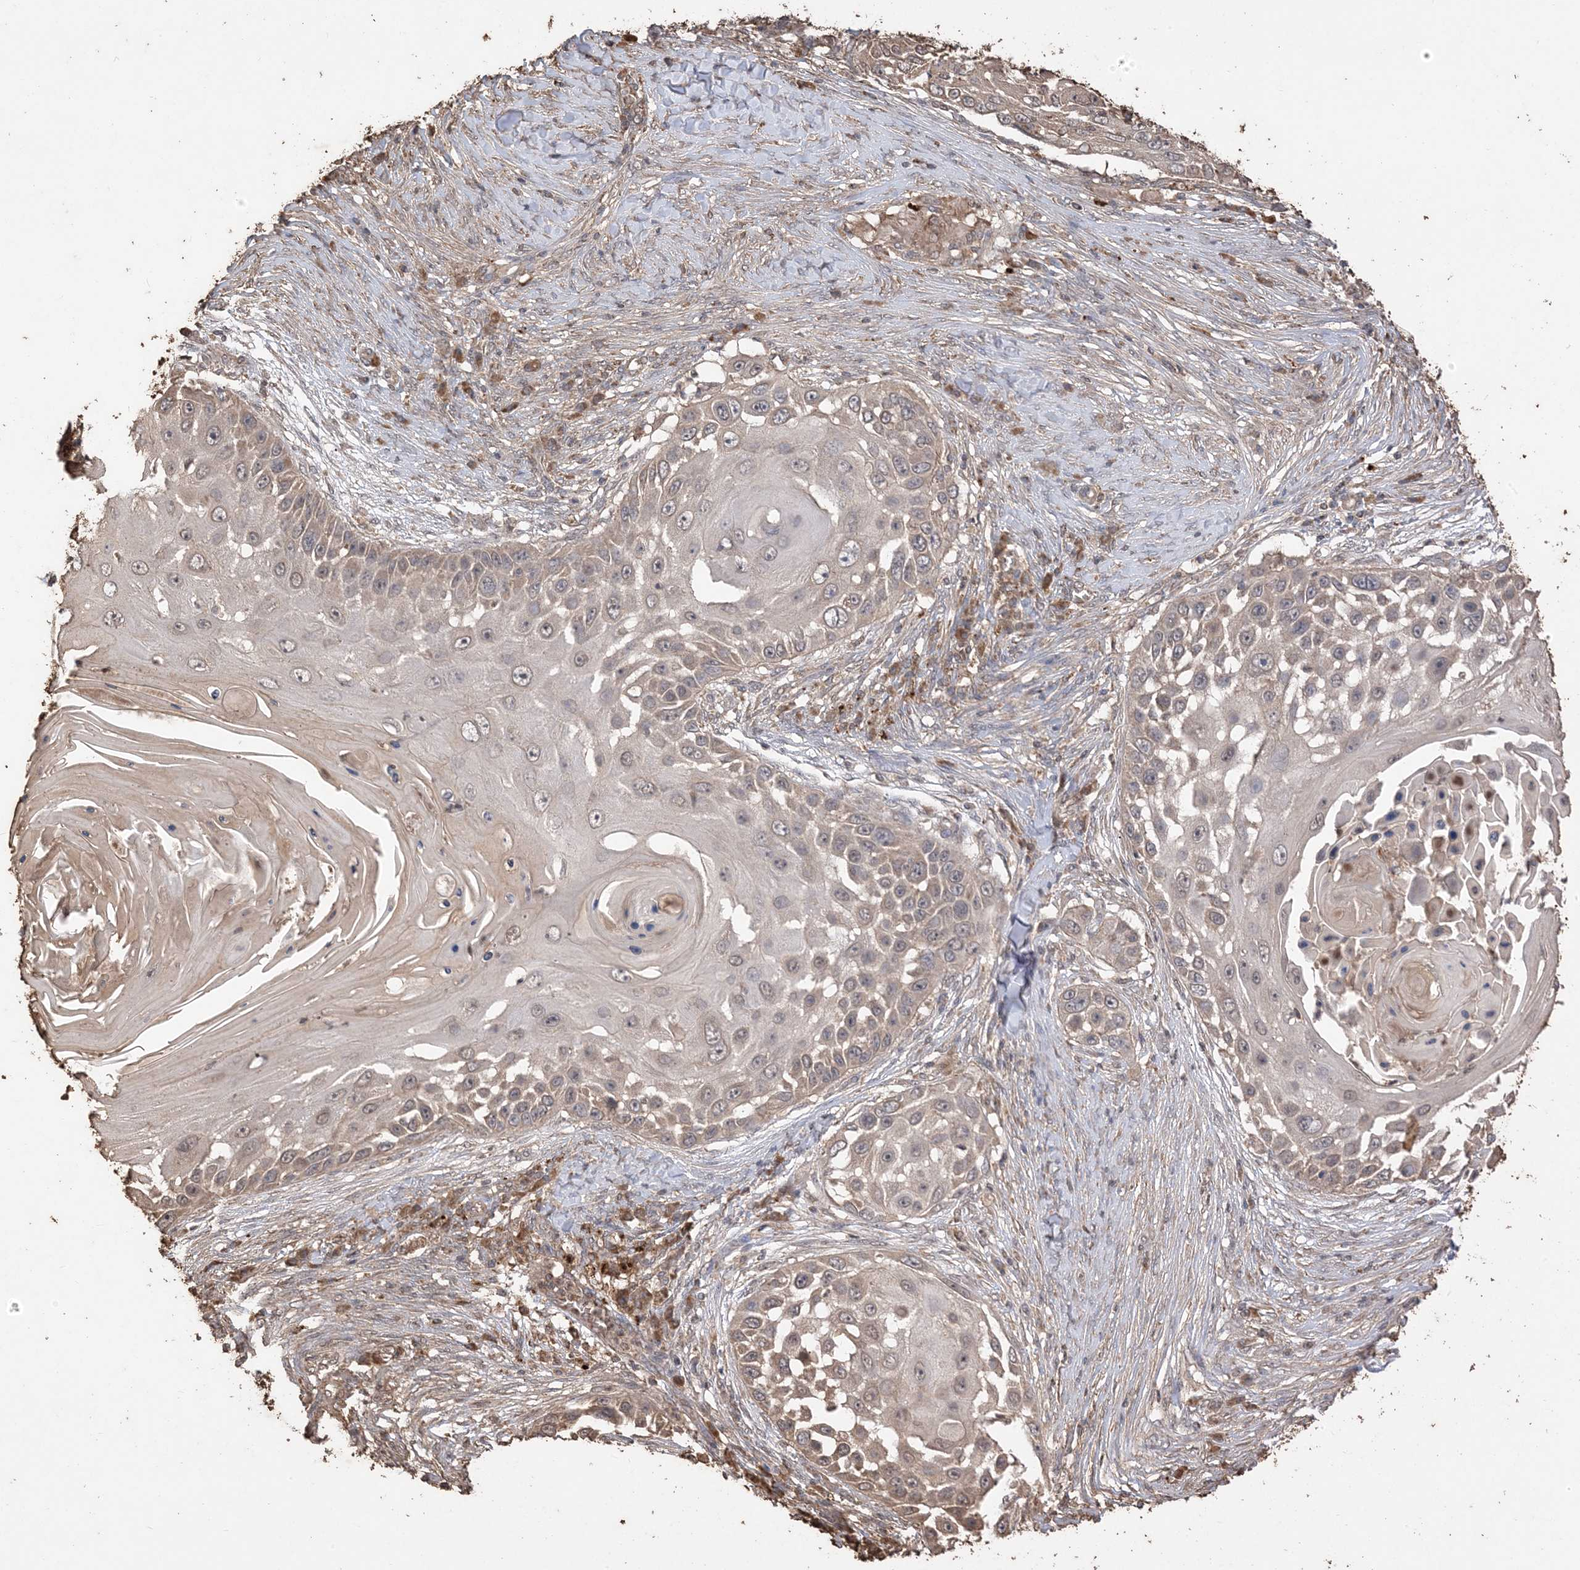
{"staining": {"intensity": "moderate", "quantity": "25%-75%", "location": "cytoplasmic/membranous"}, "tissue": "skin cancer", "cell_type": "Tumor cells", "image_type": "cancer", "snomed": [{"axis": "morphology", "description": "Squamous cell carcinoma, NOS"}, {"axis": "topography", "description": "Skin"}], "caption": "Protein expression analysis of human skin cancer reveals moderate cytoplasmic/membranous expression in about 25%-75% of tumor cells. (DAB = brown stain, brightfield microscopy at high magnification).", "gene": "HPS4", "patient": {"sex": "female", "age": 44}}